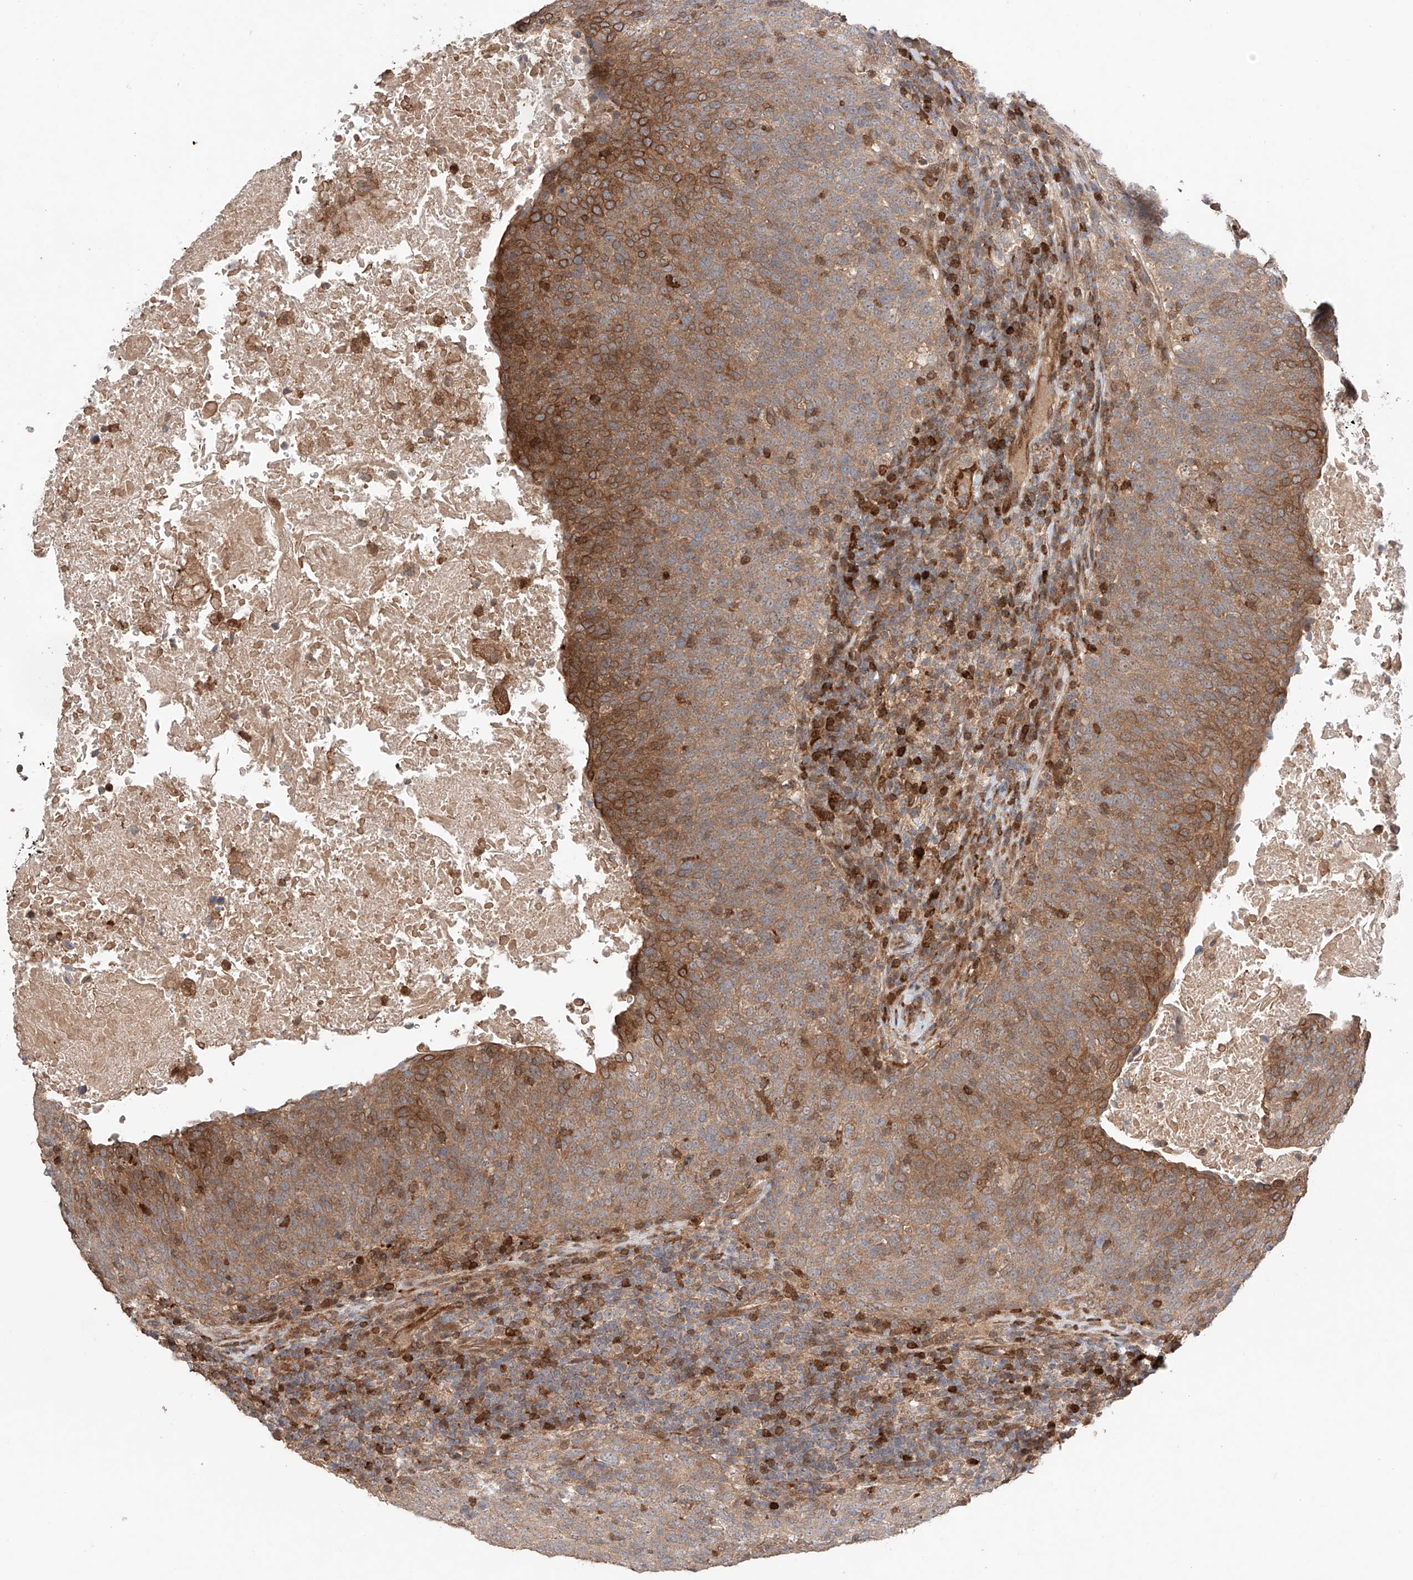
{"staining": {"intensity": "moderate", "quantity": ">75%", "location": "cytoplasmic/membranous"}, "tissue": "head and neck cancer", "cell_type": "Tumor cells", "image_type": "cancer", "snomed": [{"axis": "morphology", "description": "Squamous cell carcinoma, NOS"}, {"axis": "morphology", "description": "Squamous cell carcinoma, metastatic, NOS"}, {"axis": "topography", "description": "Lymph node"}, {"axis": "topography", "description": "Head-Neck"}], "caption": "DAB immunohistochemical staining of human head and neck cancer (metastatic squamous cell carcinoma) demonstrates moderate cytoplasmic/membranous protein staining in approximately >75% of tumor cells.", "gene": "IGSF22", "patient": {"sex": "male", "age": 62}}